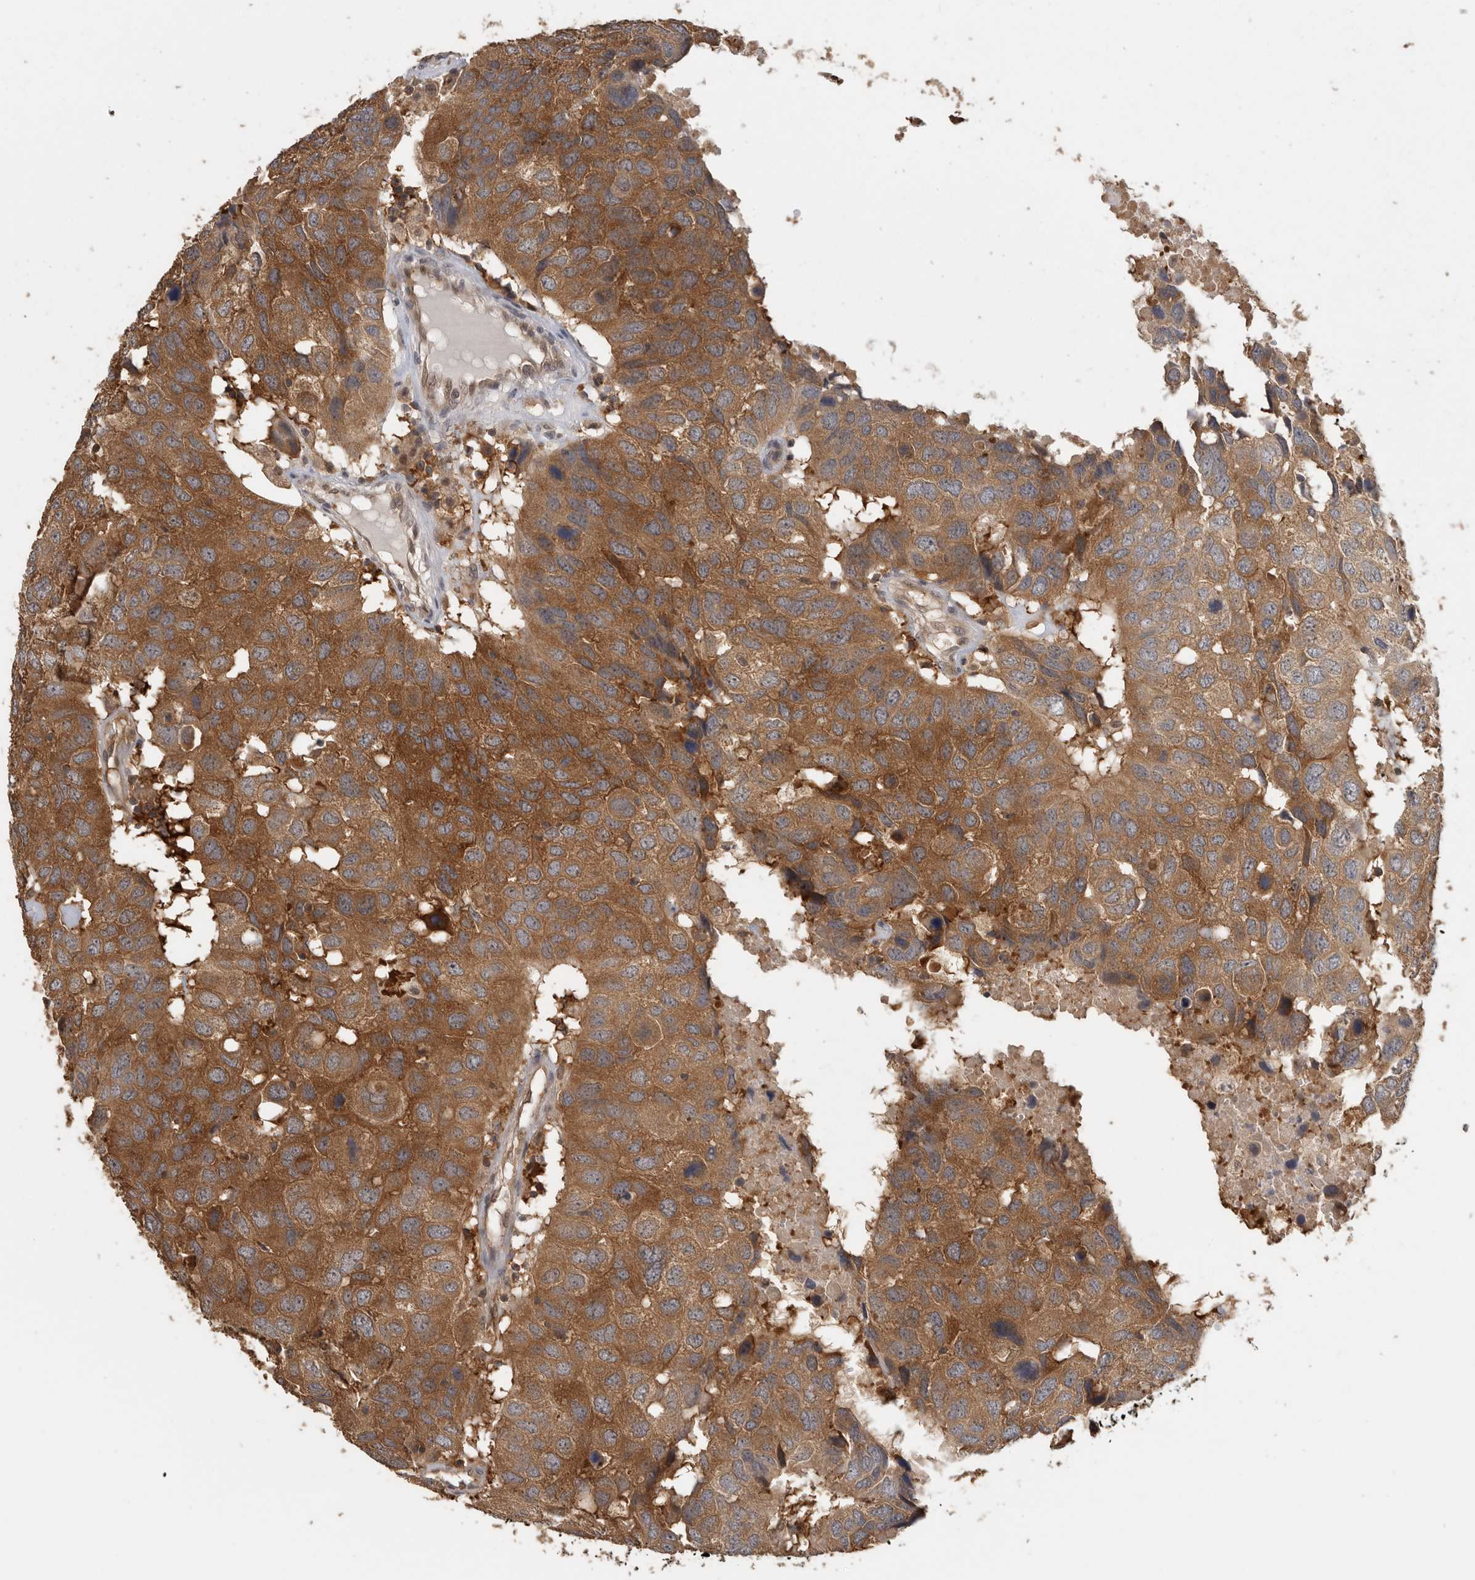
{"staining": {"intensity": "strong", "quantity": ">75%", "location": "cytoplasmic/membranous"}, "tissue": "head and neck cancer", "cell_type": "Tumor cells", "image_type": "cancer", "snomed": [{"axis": "morphology", "description": "Squamous cell carcinoma, NOS"}, {"axis": "topography", "description": "Head-Neck"}], "caption": "The image displays immunohistochemical staining of squamous cell carcinoma (head and neck). There is strong cytoplasmic/membranous positivity is appreciated in about >75% of tumor cells.", "gene": "CCT8", "patient": {"sex": "male", "age": 66}}